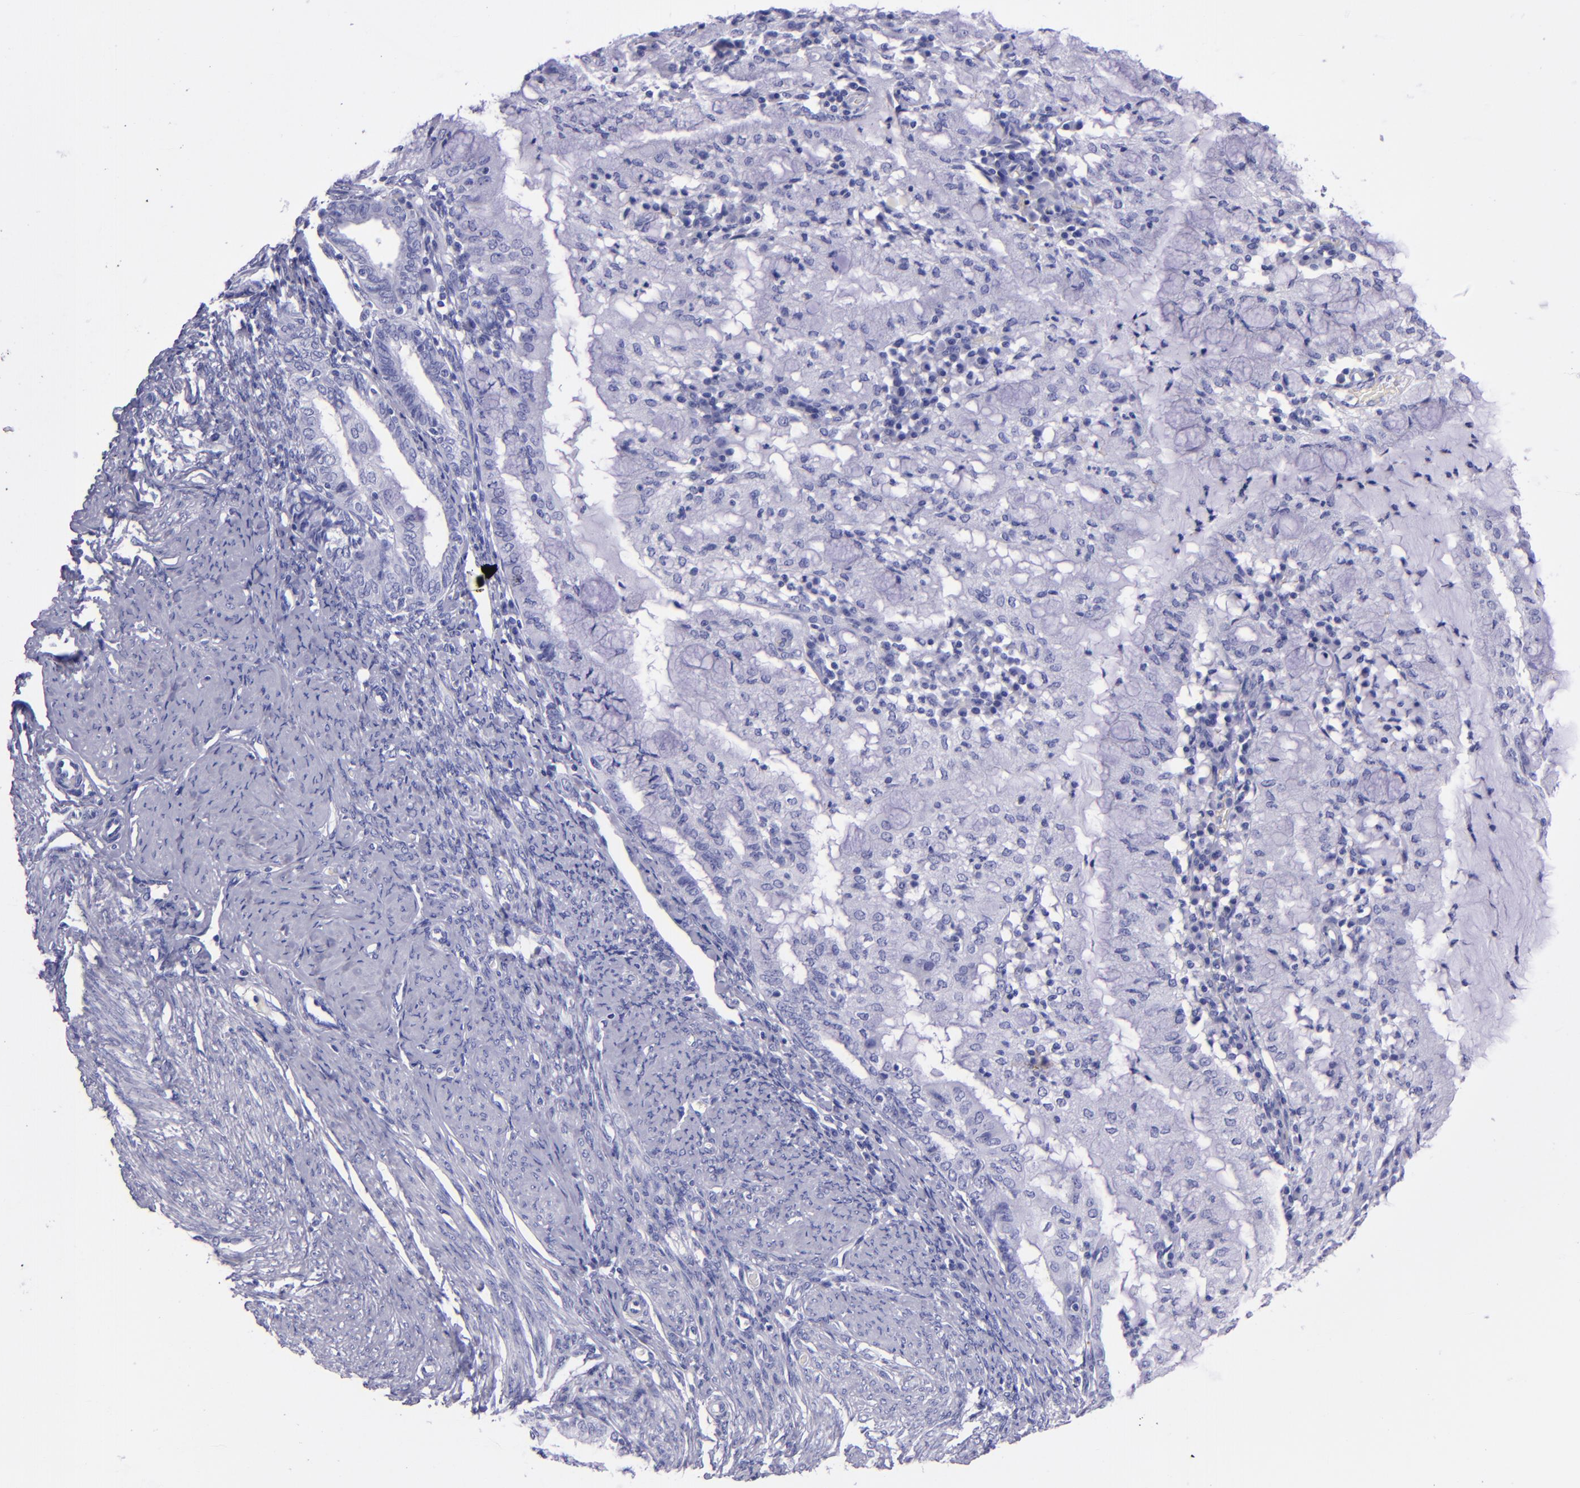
{"staining": {"intensity": "negative", "quantity": "none", "location": "none"}, "tissue": "endometrial cancer", "cell_type": "Tumor cells", "image_type": "cancer", "snomed": [{"axis": "morphology", "description": "Adenocarcinoma, NOS"}, {"axis": "topography", "description": "Endometrium"}], "caption": "Endometrial cancer was stained to show a protein in brown. There is no significant positivity in tumor cells.", "gene": "SFTPA2", "patient": {"sex": "female", "age": 63}}